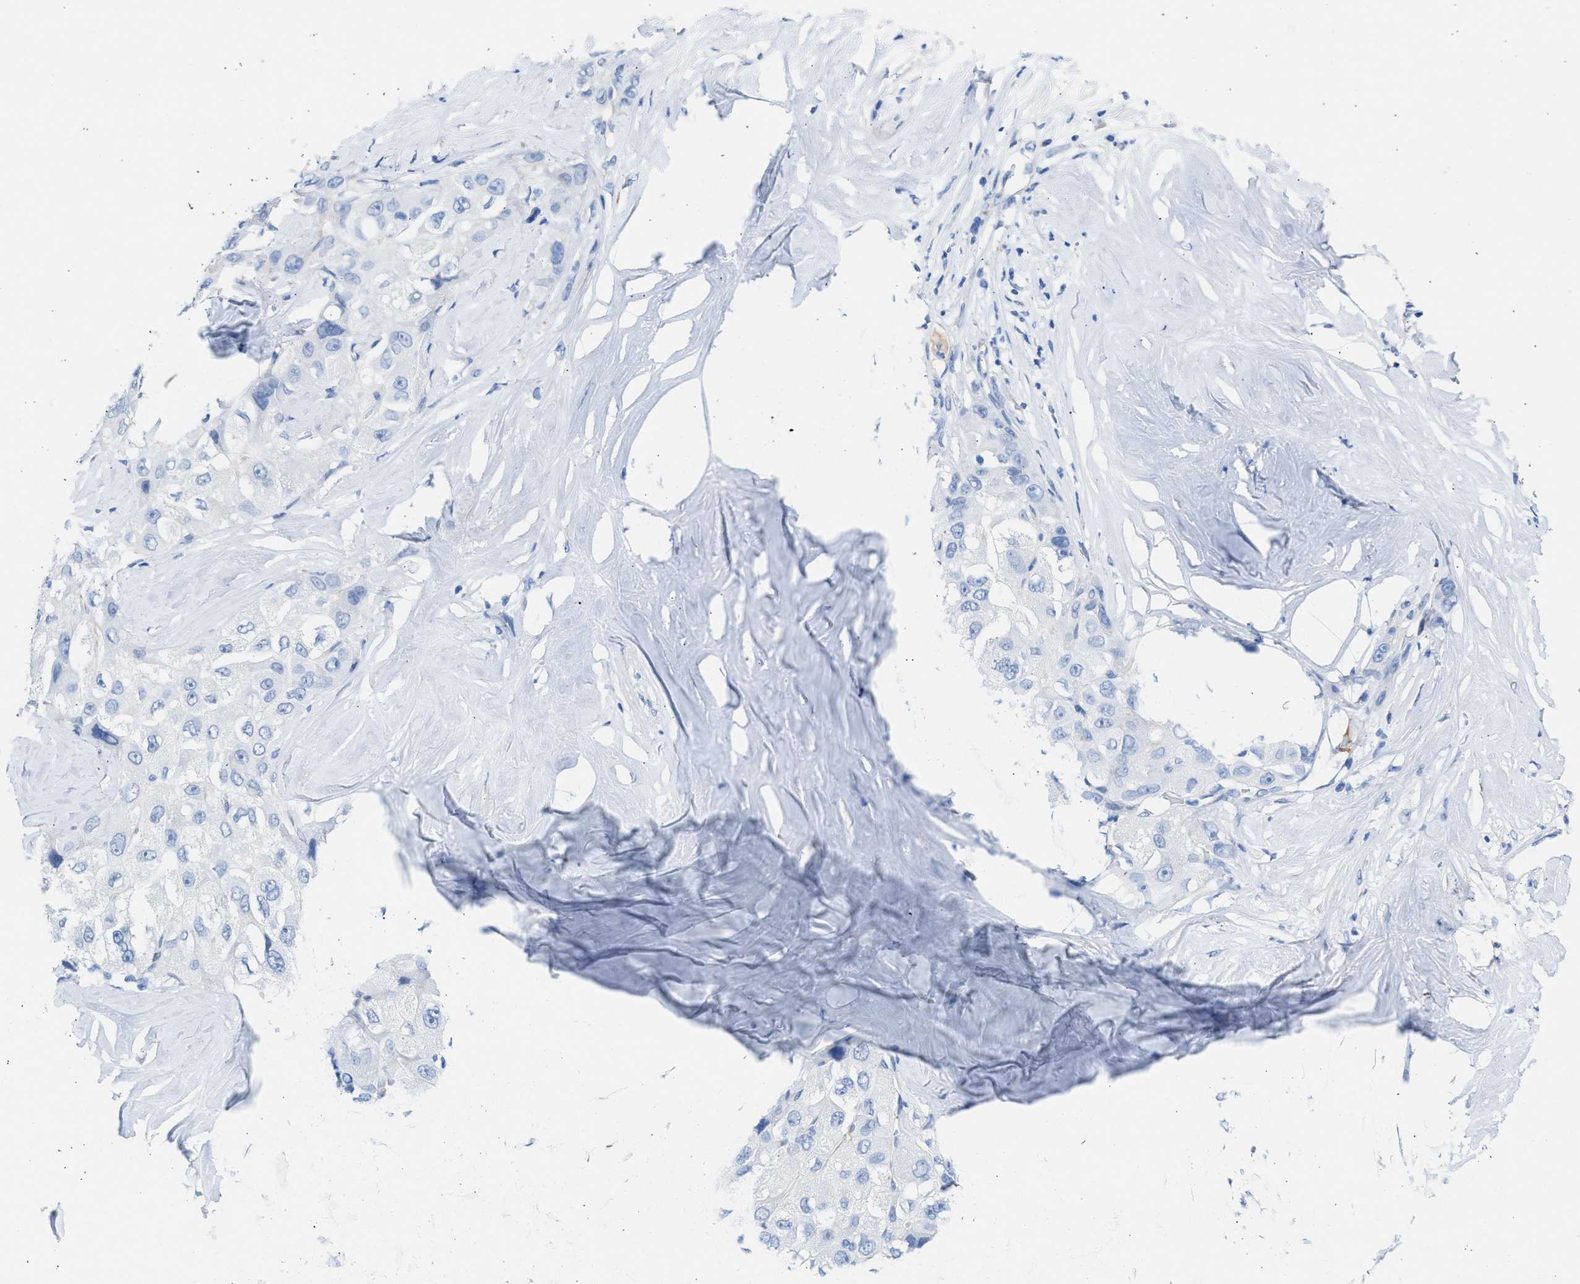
{"staining": {"intensity": "negative", "quantity": "none", "location": "none"}, "tissue": "liver cancer", "cell_type": "Tumor cells", "image_type": "cancer", "snomed": [{"axis": "morphology", "description": "Carcinoma, Hepatocellular, NOS"}, {"axis": "topography", "description": "Liver"}], "caption": "Immunohistochemistry (IHC) of liver cancer demonstrates no positivity in tumor cells.", "gene": "SPATA3", "patient": {"sex": "male", "age": 80}}